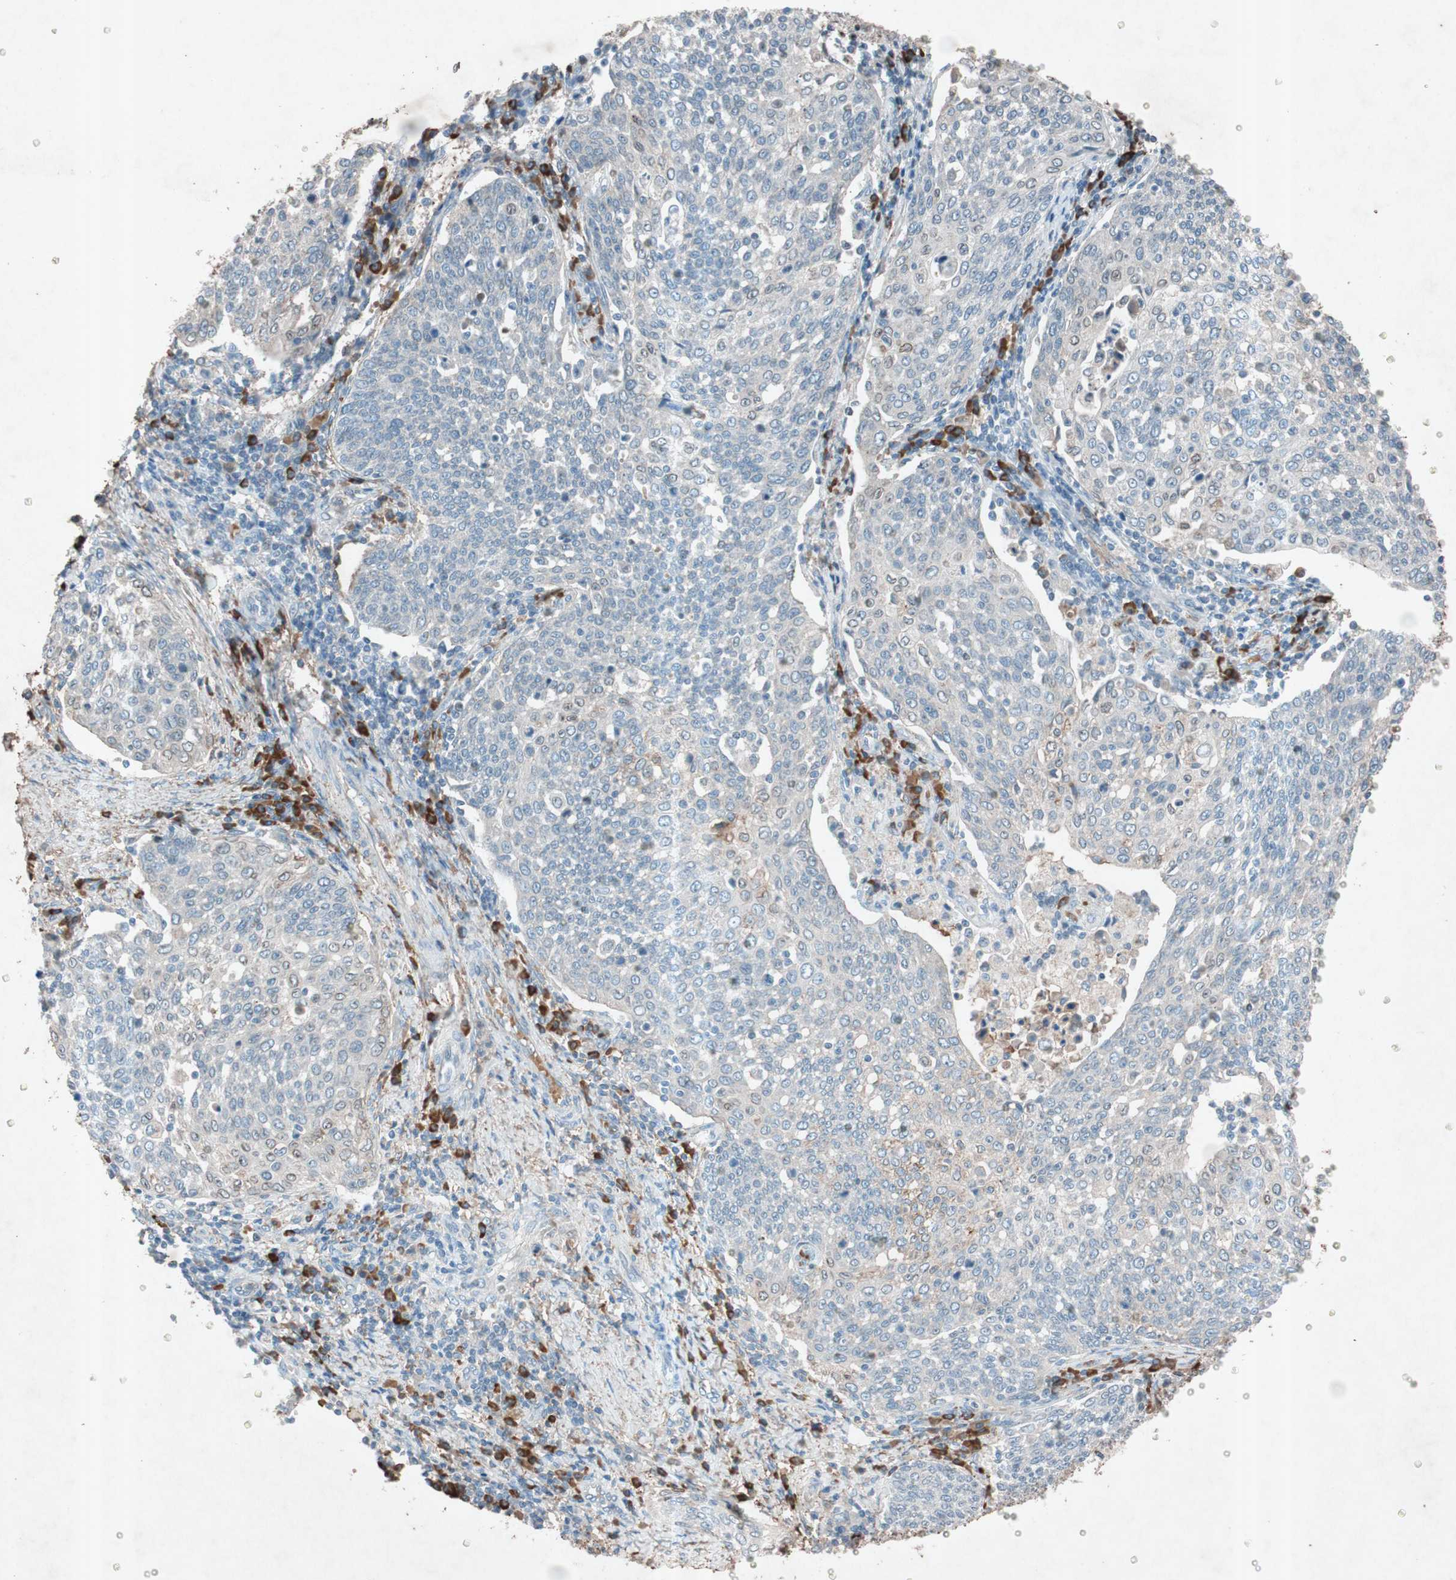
{"staining": {"intensity": "weak", "quantity": "<25%", "location": "cytoplasmic/membranous"}, "tissue": "cervical cancer", "cell_type": "Tumor cells", "image_type": "cancer", "snomed": [{"axis": "morphology", "description": "Squamous cell carcinoma, NOS"}, {"axis": "topography", "description": "Cervix"}], "caption": "IHC micrograph of human cervical cancer stained for a protein (brown), which exhibits no staining in tumor cells.", "gene": "GRB7", "patient": {"sex": "female", "age": 34}}